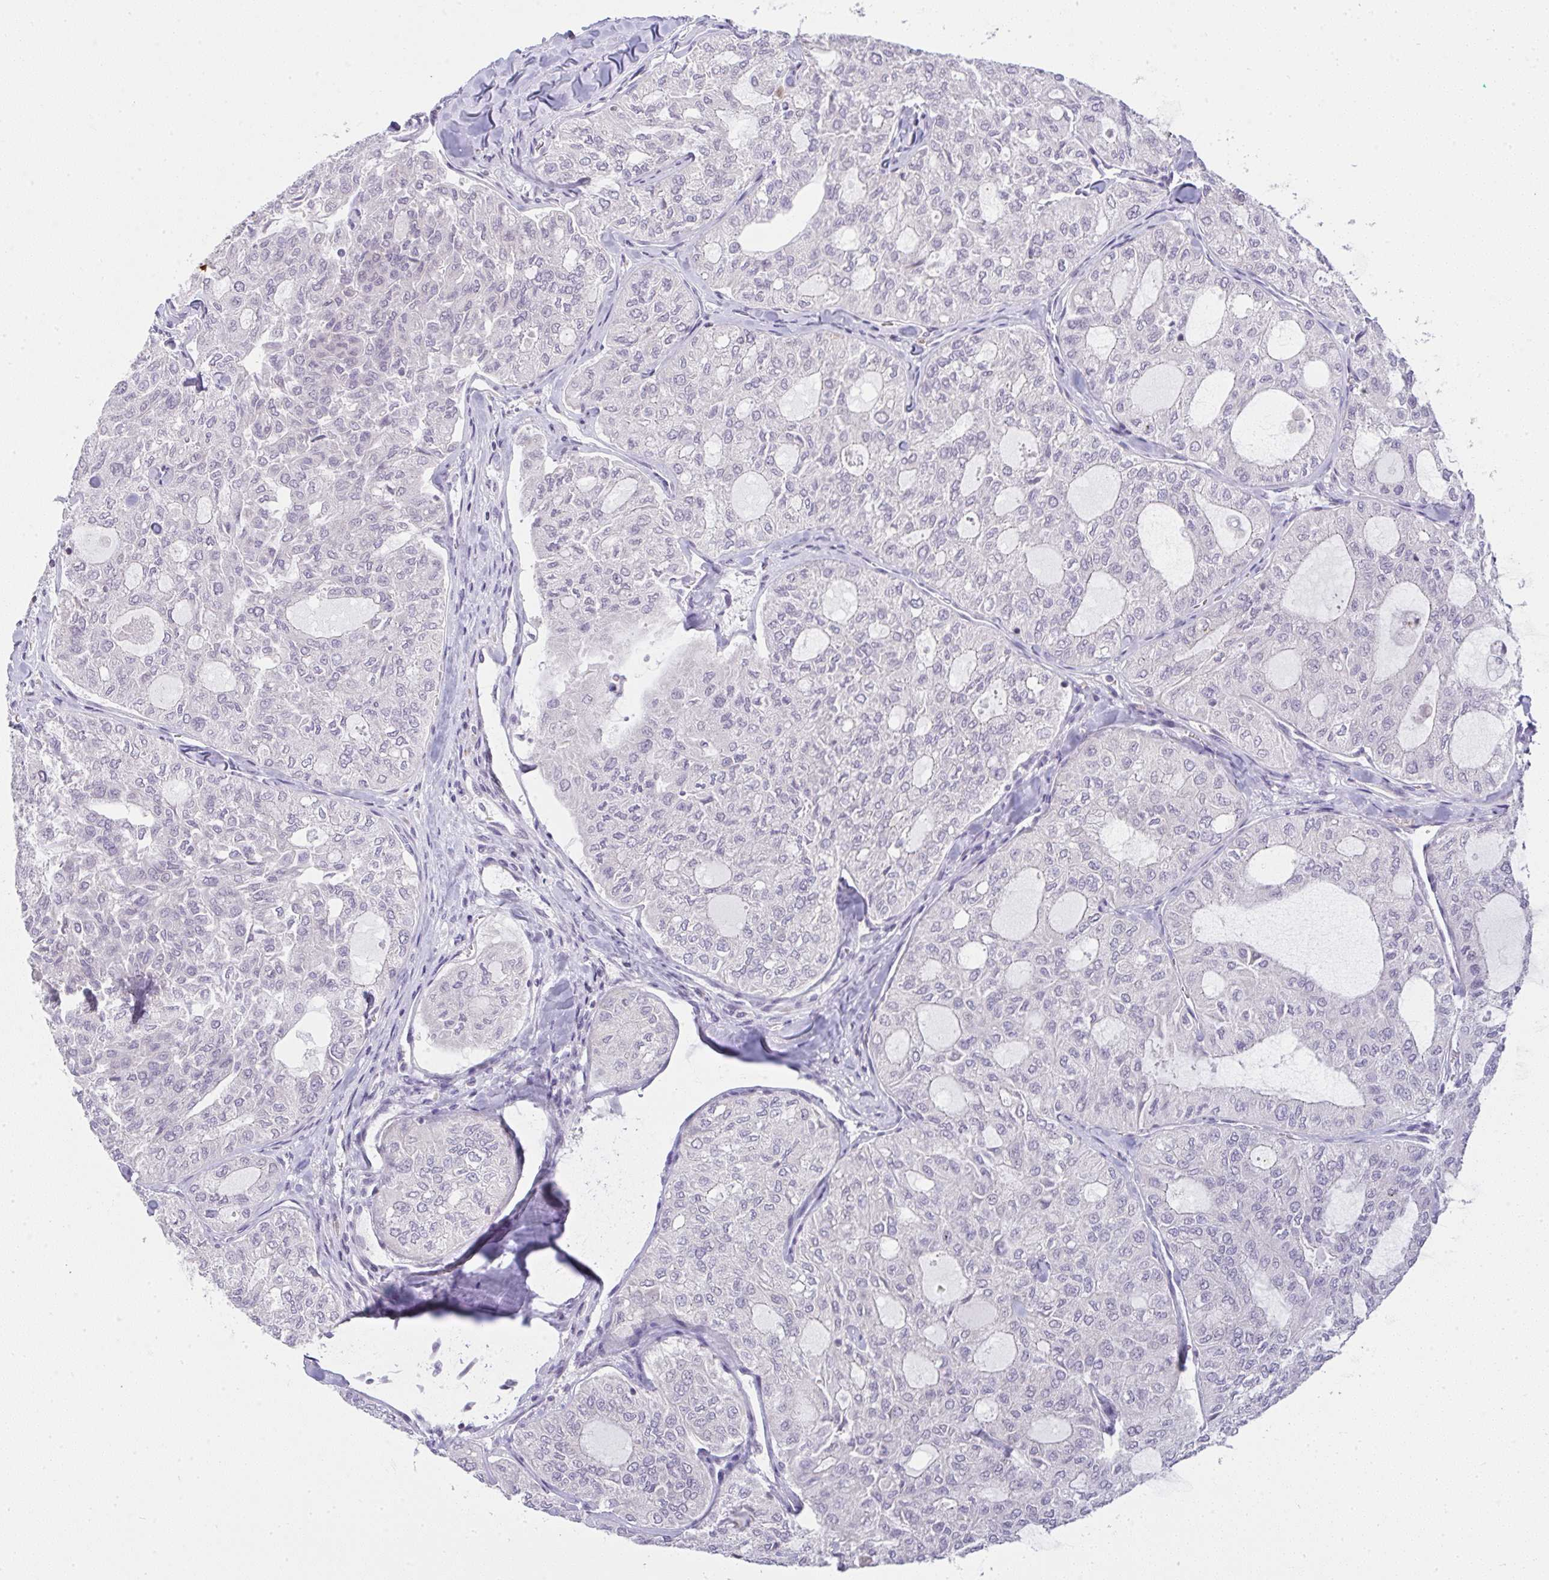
{"staining": {"intensity": "negative", "quantity": "none", "location": "none"}, "tissue": "thyroid cancer", "cell_type": "Tumor cells", "image_type": "cancer", "snomed": [{"axis": "morphology", "description": "Follicular adenoma carcinoma, NOS"}, {"axis": "topography", "description": "Thyroid gland"}], "caption": "Human follicular adenoma carcinoma (thyroid) stained for a protein using IHC exhibits no expression in tumor cells.", "gene": "CACNA1S", "patient": {"sex": "male", "age": 75}}